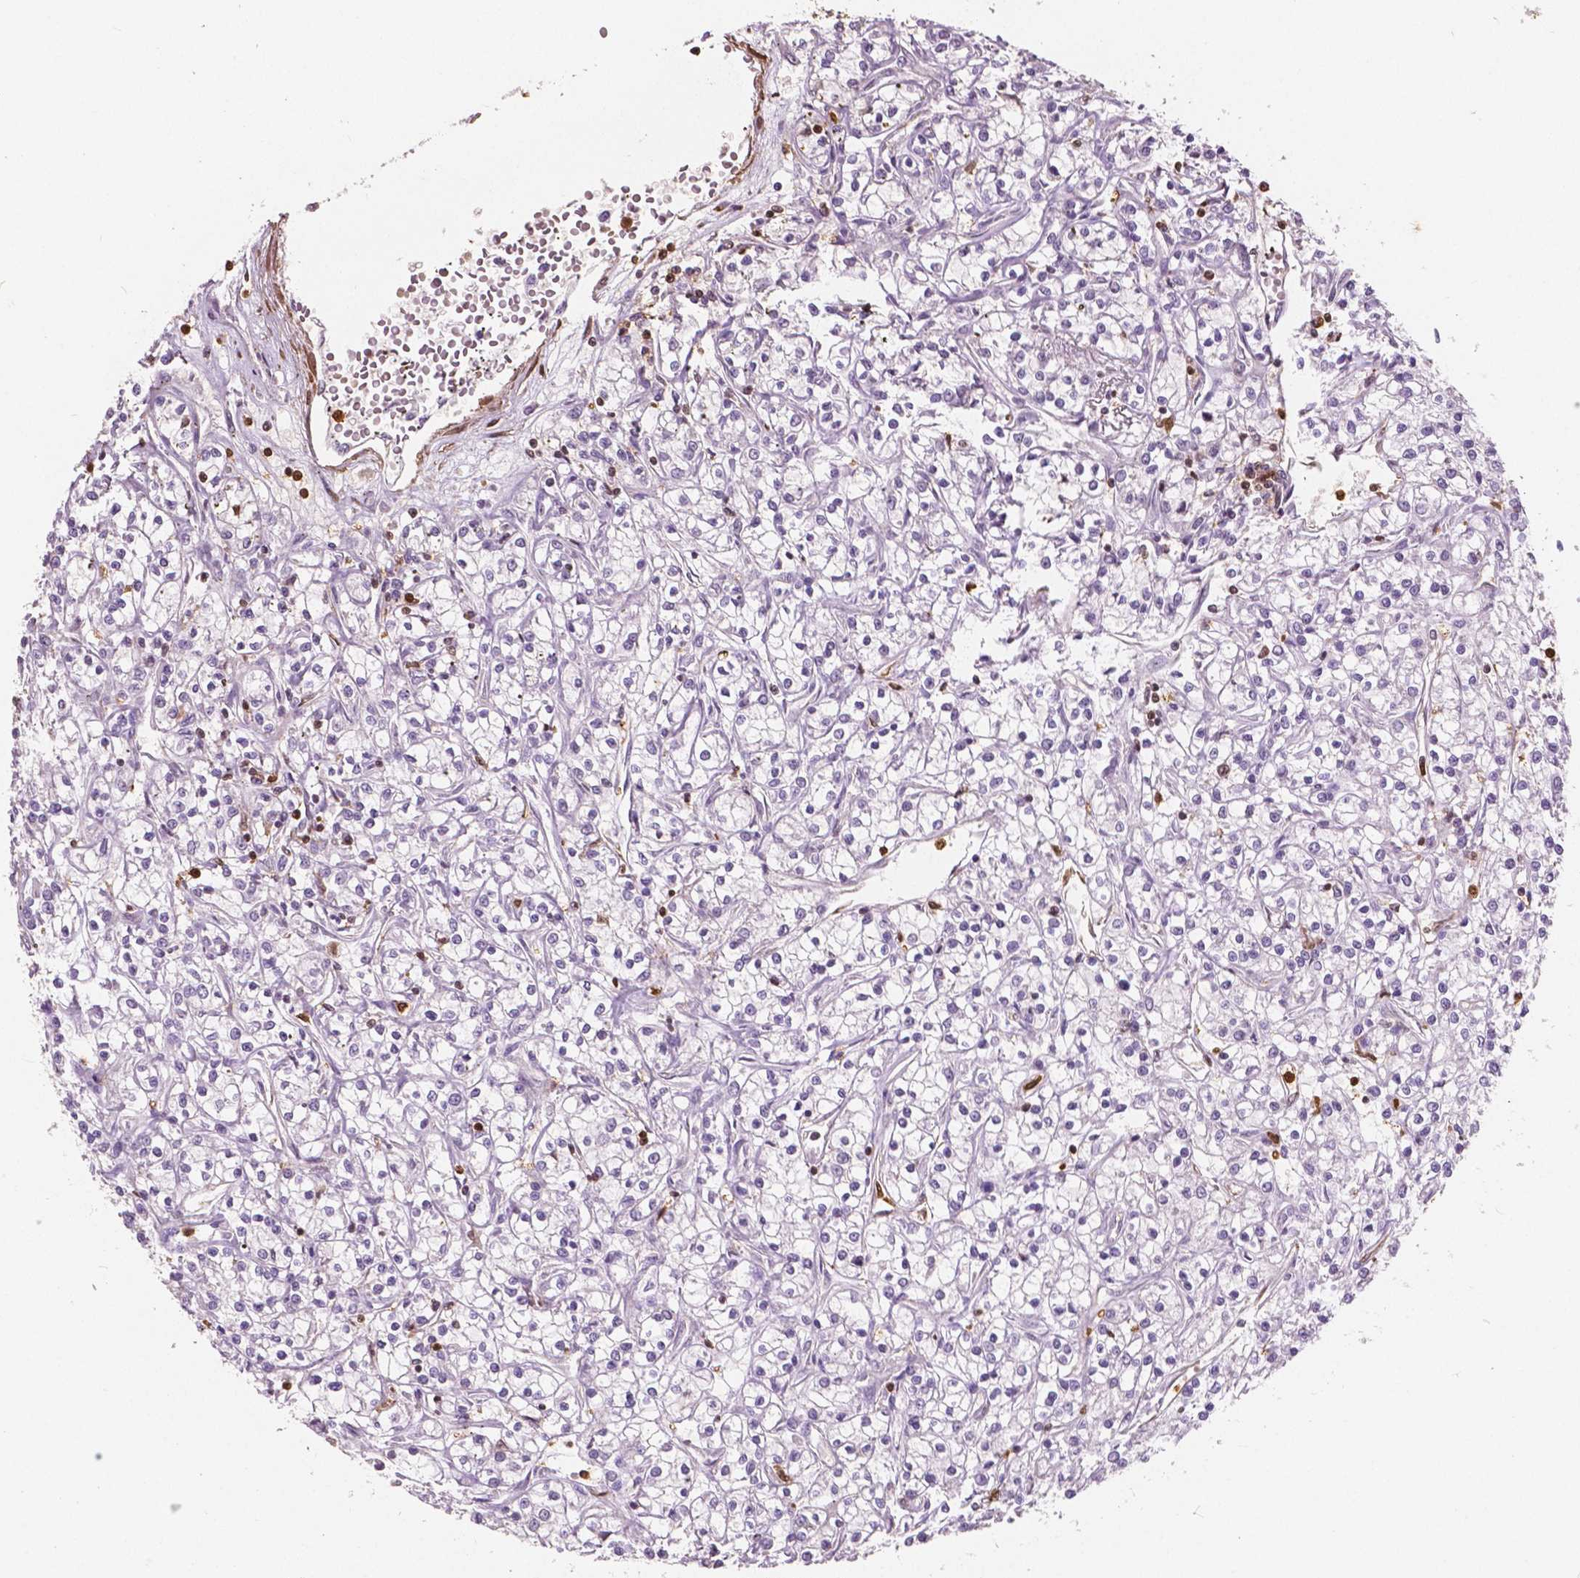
{"staining": {"intensity": "negative", "quantity": "none", "location": "none"}, "tissue": "renal cancer", "cell_type": "Tumor cells", "image_type": "cancer", "snomed": [{"axis": "morphology", "description": "Adenocarcinoma, NOS"}, {"axis": "topography", "description": "Kidney"}], "caption": "There is no significant expression in tumor cells of renal cancer. Nuclei are stained in blue.", "gene": "S100A4", "patient": {"sex": "female", "age": 59}}